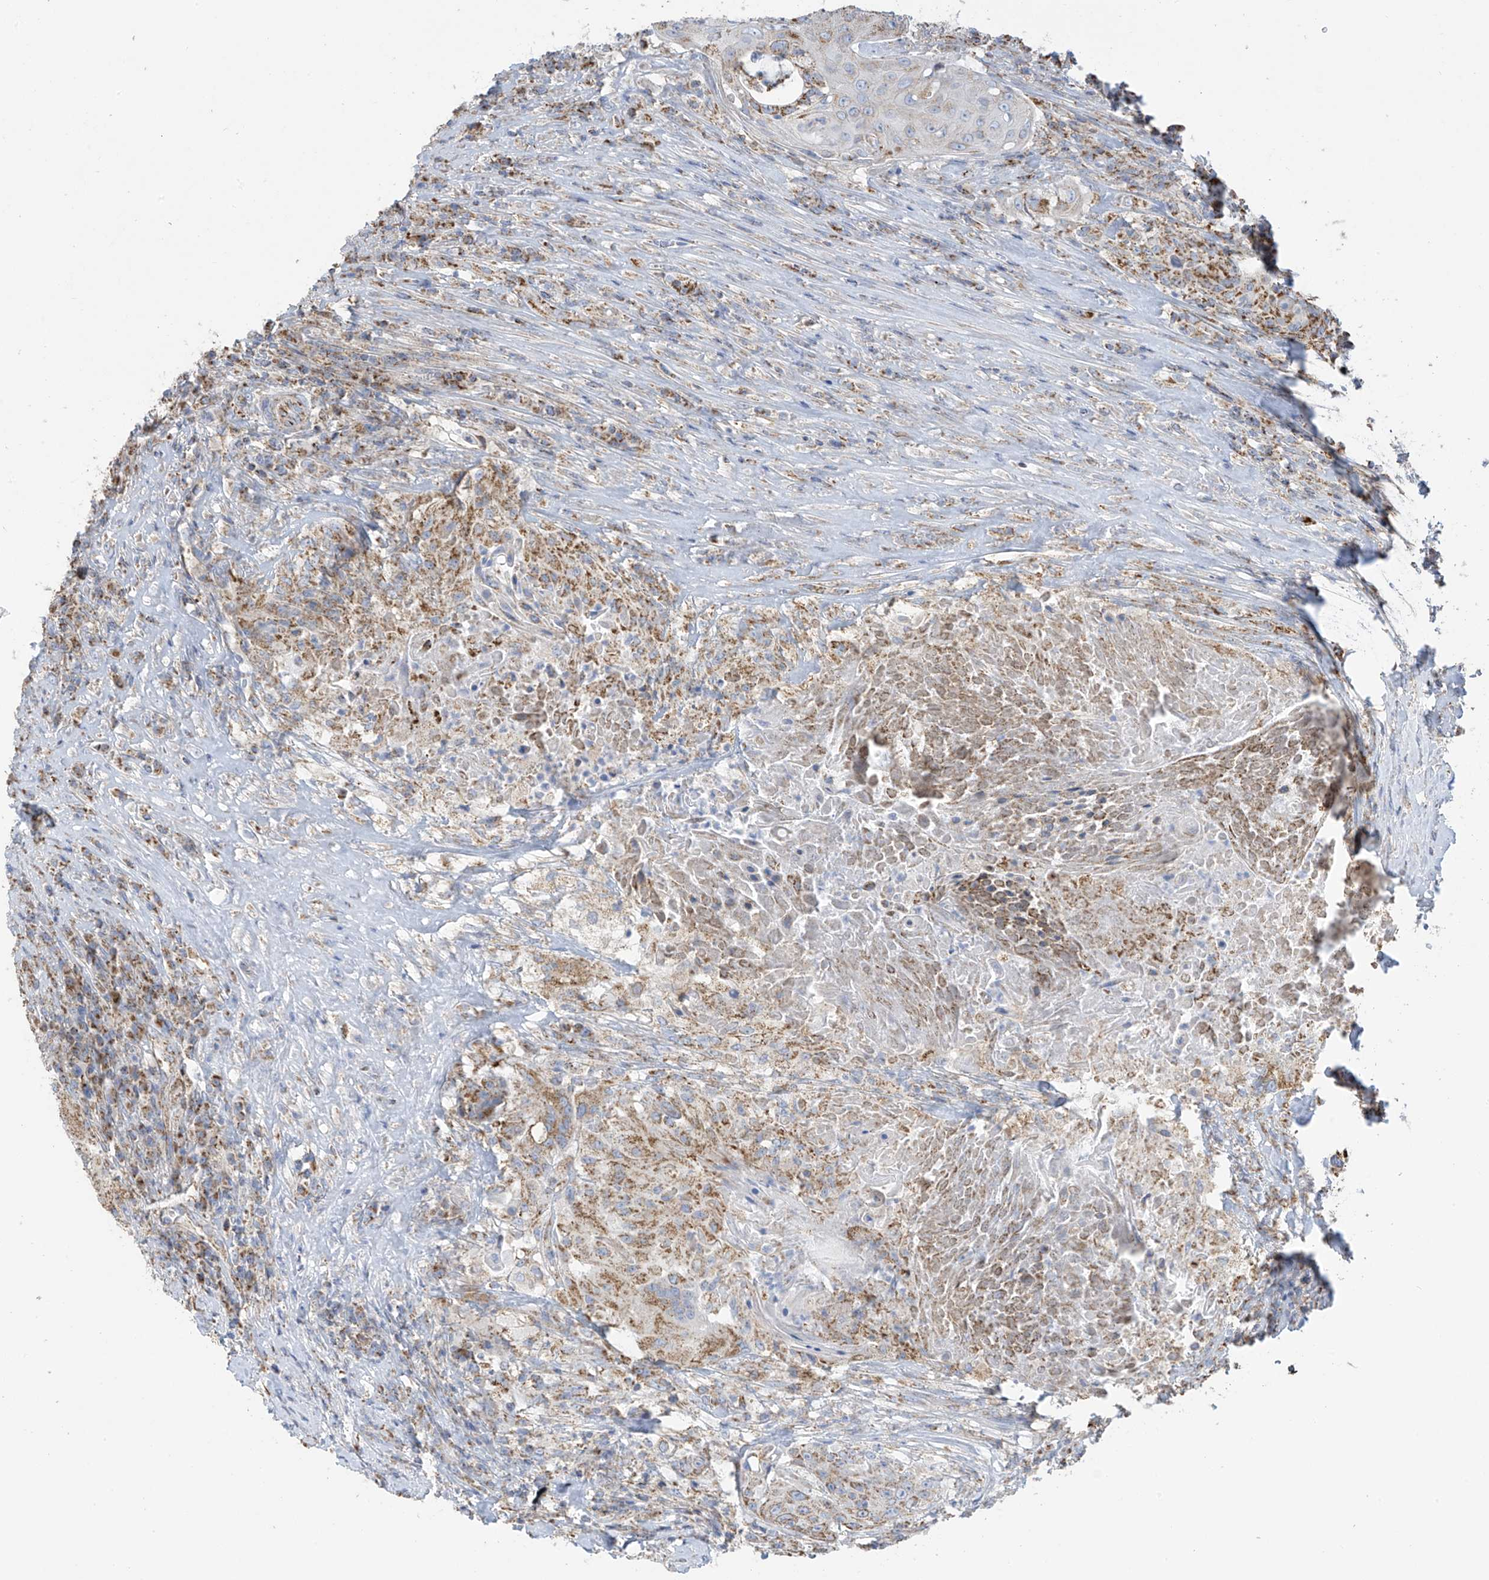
{"staining": {"intensity": "strong", "quantity": ">75%", "location": "cytoplasmic/membranous"}, "tissue": "urothelial cancer", "cell_type": "Tumor cells", "image_type": "cancer", "snomed": [{"axis": "morphology", "description": "Urothelial carcinoma, High grade"}, {"axis": "topography", "description": "Urinary bladder"}], "caption": "Brown immunohistochemical staining in human high-grade urothelial carcinoma shows strong cytoplasmic/membranous positivity in approximately >75% of tumor cells. (DAB (3,3'-diaminobenzidine) IHC, brown staining for protein, blue staining for nuclei).", "gene": "PNPT1", "patient": {"sex": "female", "age": 63}}